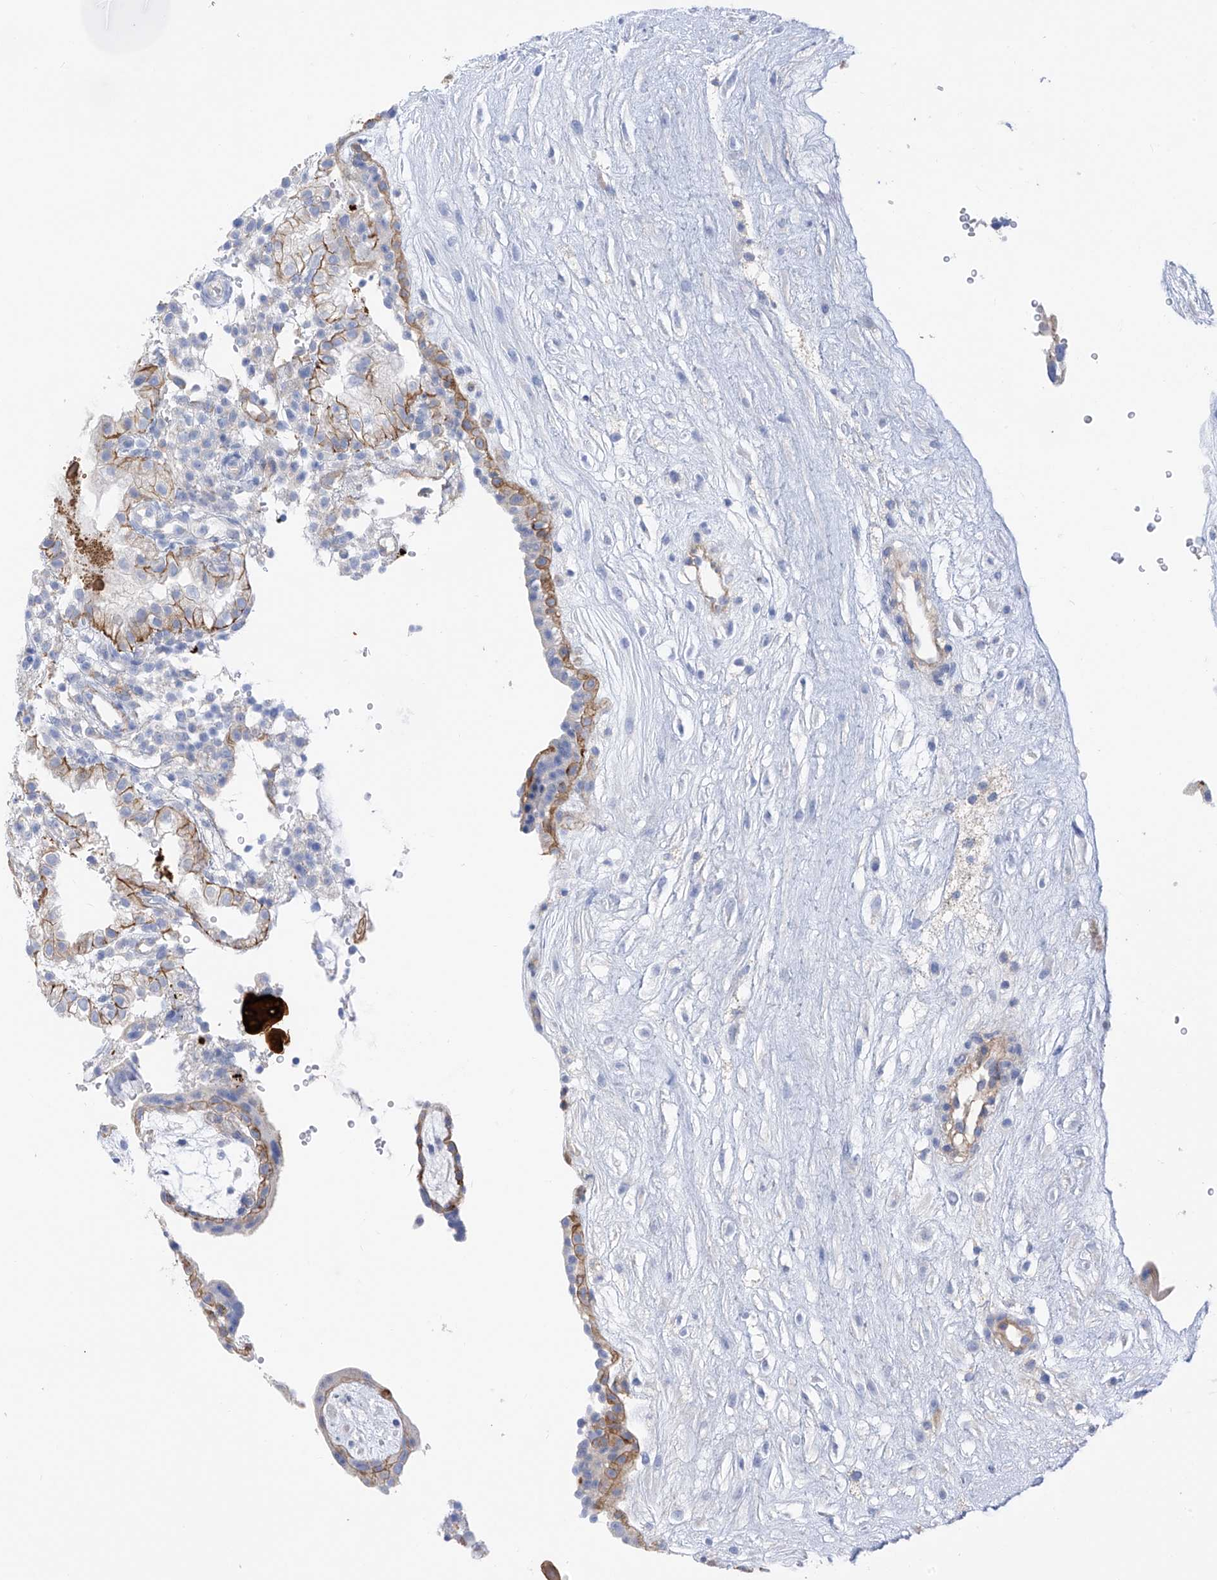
{"staining": {"intensity": "negative", "quantity": "none", "location": "none"}, "tissue": "placenta", "cell_type": "Decidual cells", "image_type": "normal", "snomed": [{"axis": "morphology", "description": "Normal tissue, NOS"}, {"axis": "topography", "description": "Placenta"}], "caption": "This is a histopathology image of immunohistochemistry (IHC) staining of normal placenta, which shows no positivity in decidual cells.", "gene": "ITGA9", "patient": {"sex": "female", "age": 18}}